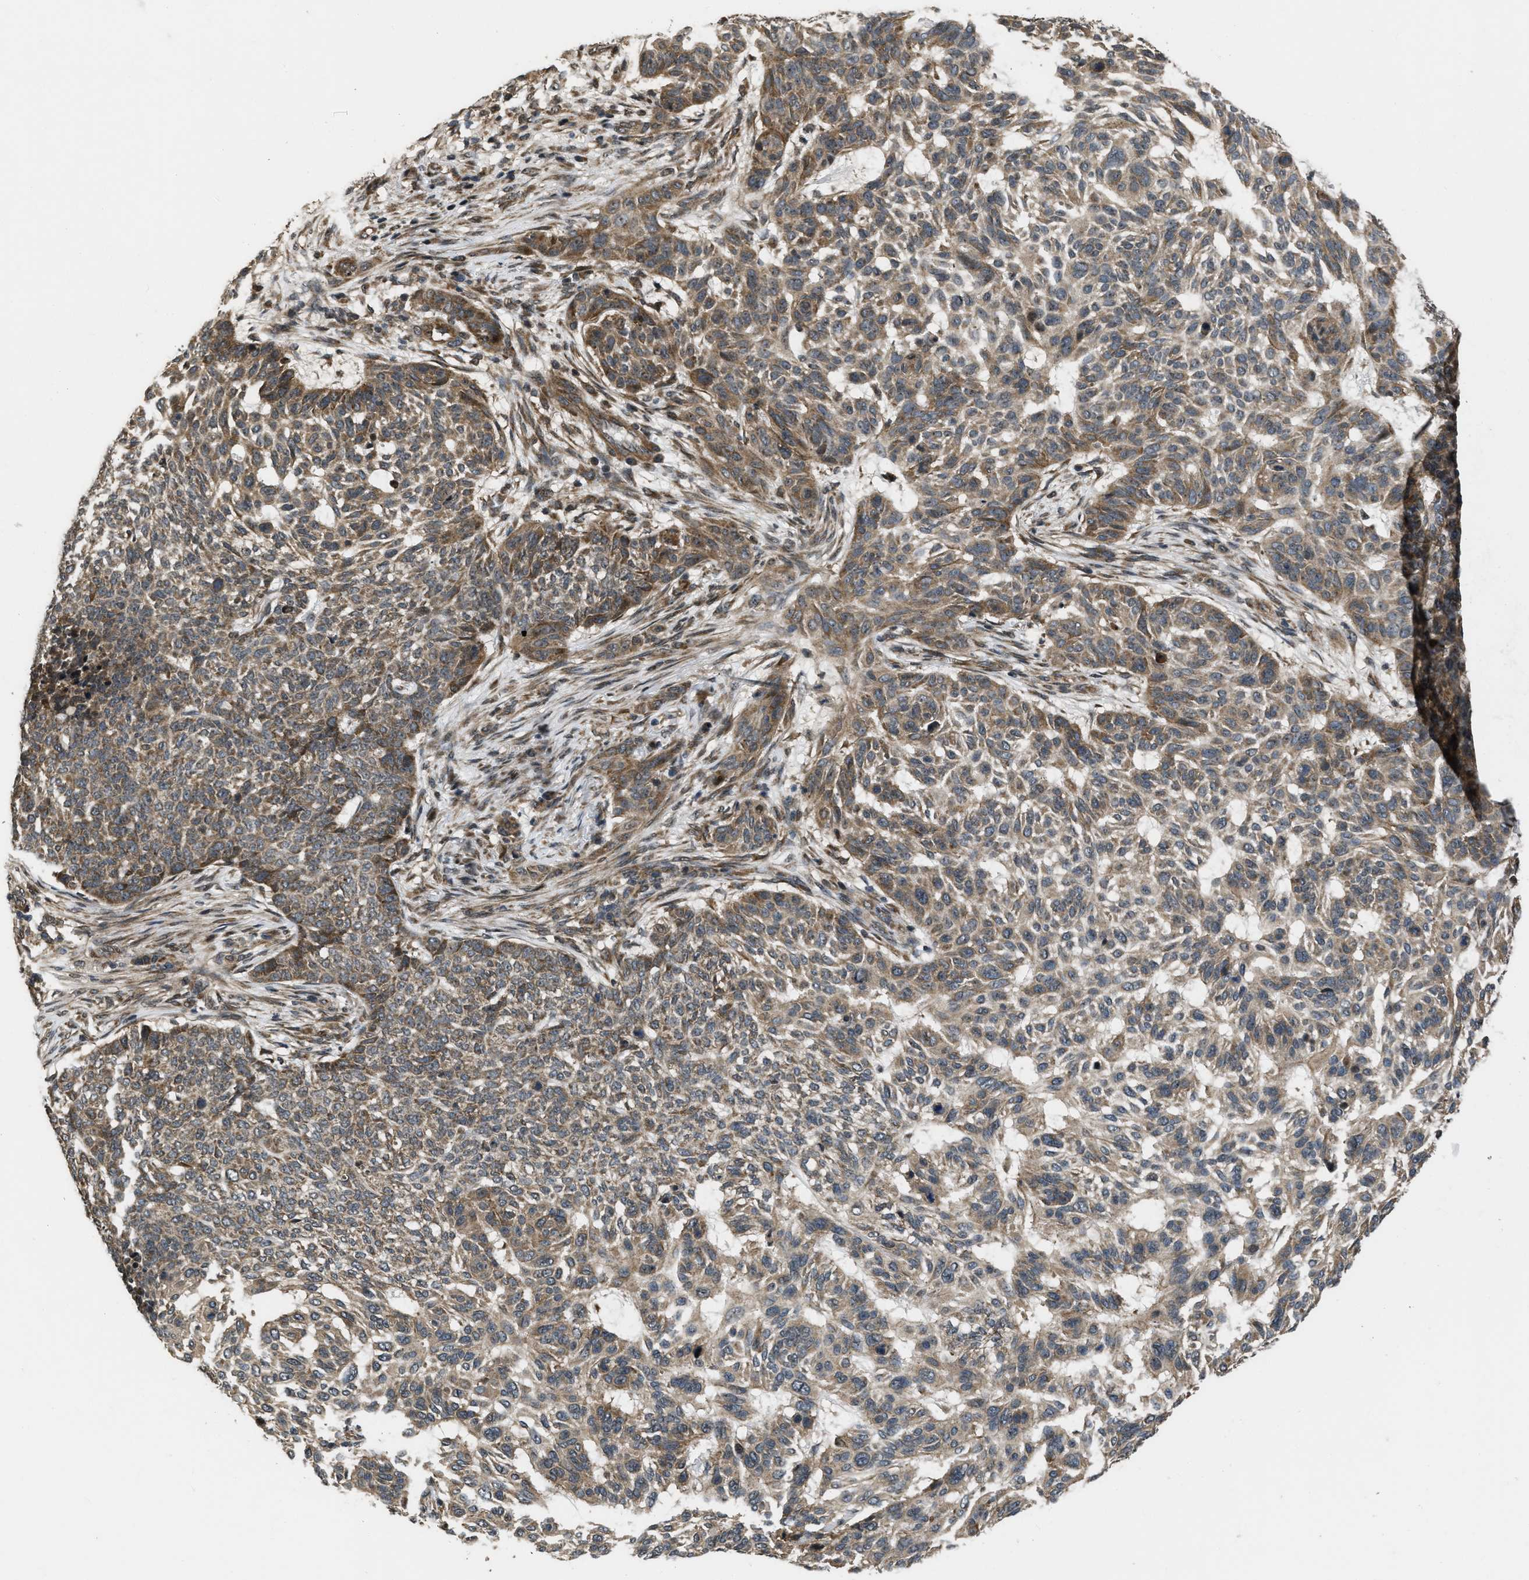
{"staining": {"intensity": "moderate", "quantity": ">75%", "location": "cytoplasmic/membranous"}, "tissue": "skin cancer", "cell_type": "Tumor cells", "image_type": "cancer", "snomed": [{"axis": "morphology", "description": "Basal cell carcinoma"}, {"axis": "topography", "description": "Skin"}], "caption": "Tumor cells reveal medium levels of moderate cytoplasmic/membranous staining in approximately >75% of cells in skin cancer (basal cell carcinoma). (DAB IHC, brown staining for protein, blue staining for nuclei).", "gene": "SPTLC1", "patient": {"sex": "male", "age": 85}}